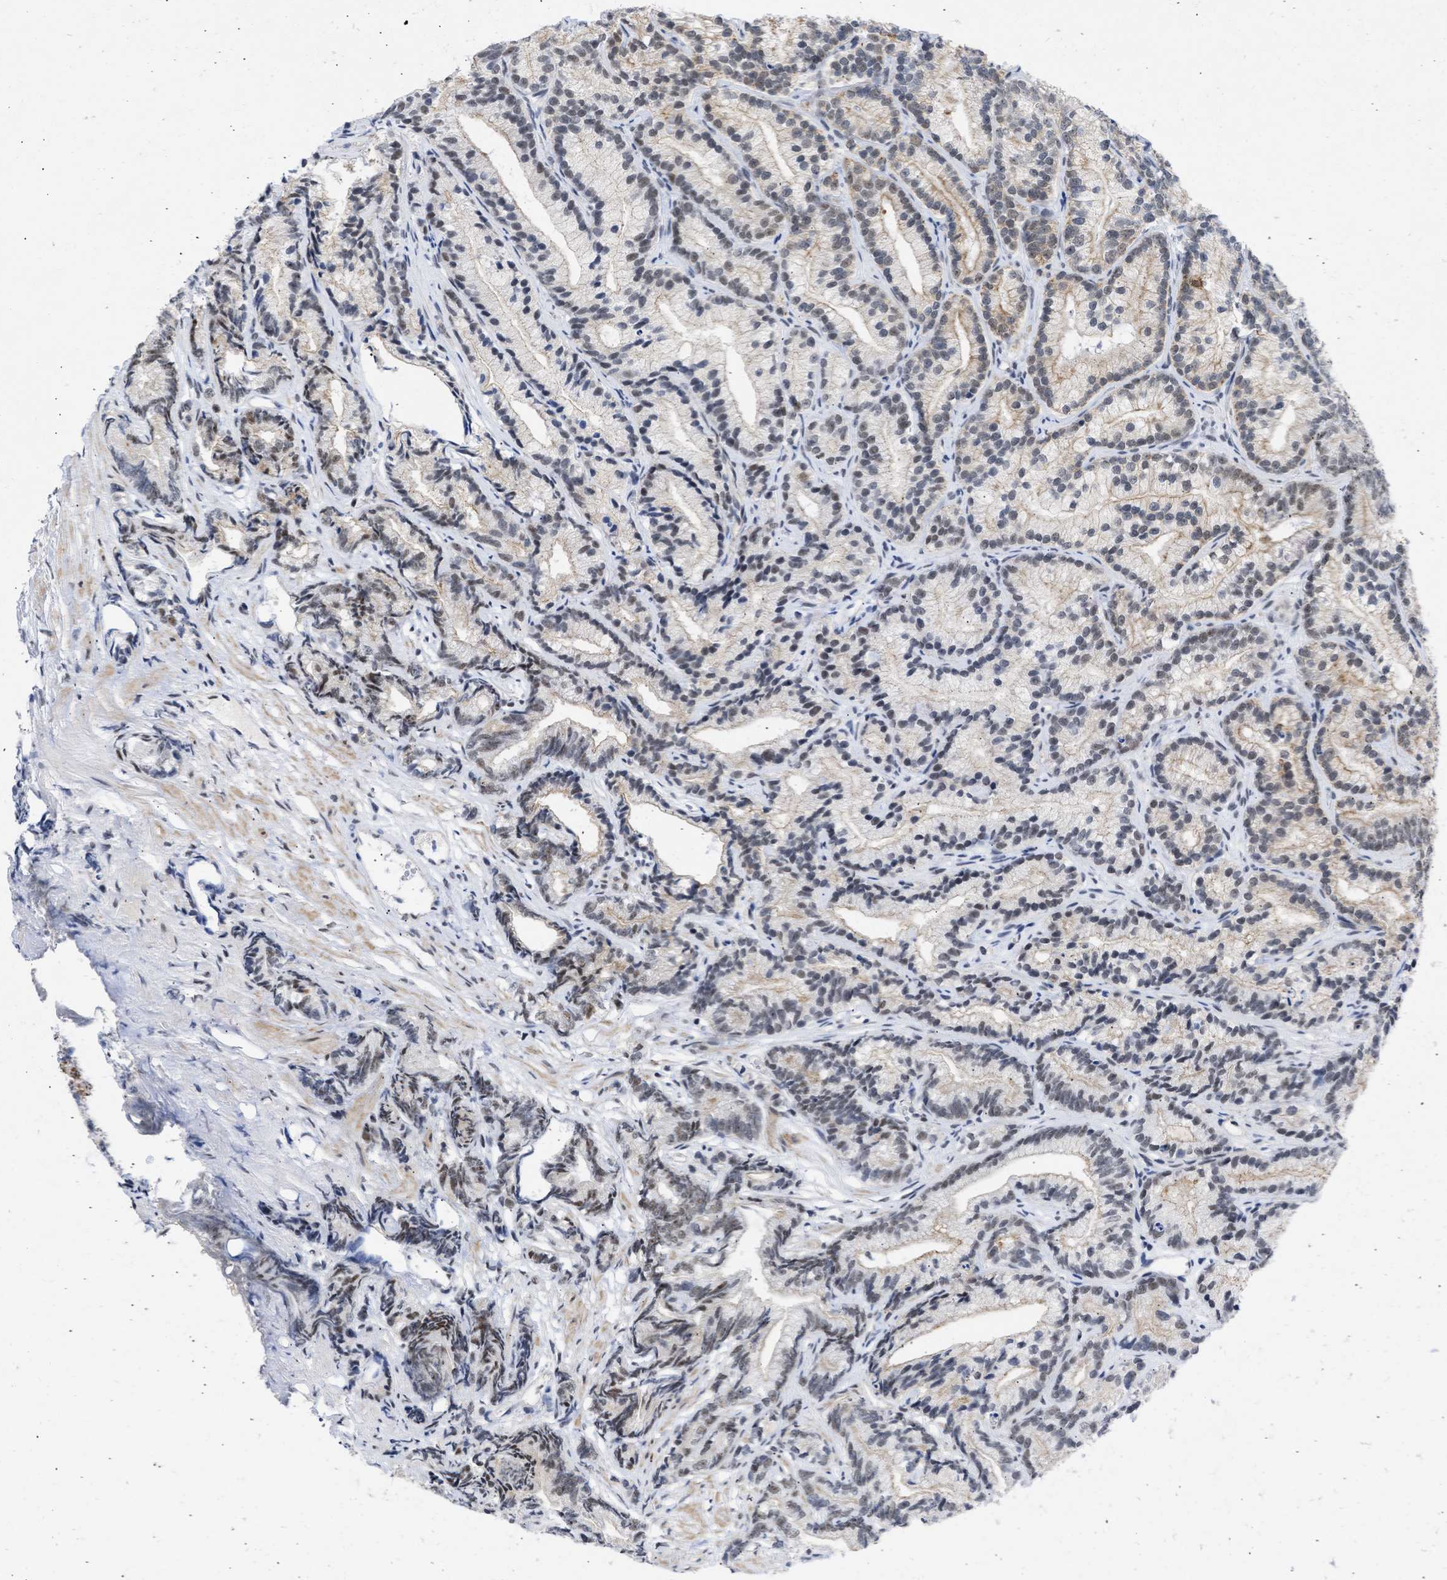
{"staining": {"intensity": "moderate", "quantity": ">75%", "location": "cytoplasmic/membranous,nuclear"}, "tissue": "prostate cancer", "cell_type": "Tumor cells", "image_type": "cancer", "snomed": [{"axis": "morphology", "description": "Adenocarcinoma, Low grade"}, {"axis": "topography", "description": "Prostate"}], "caption": "Brown immunohistochemical staining in prostate cancer (adenocarcinoma (low-grade)) reveals moderate cytoplasmic/membranous and nuclear positivity in about >75% of tumor cells.", "gene": "DDX41", "patient": {"sex": "male", "age": 89}}